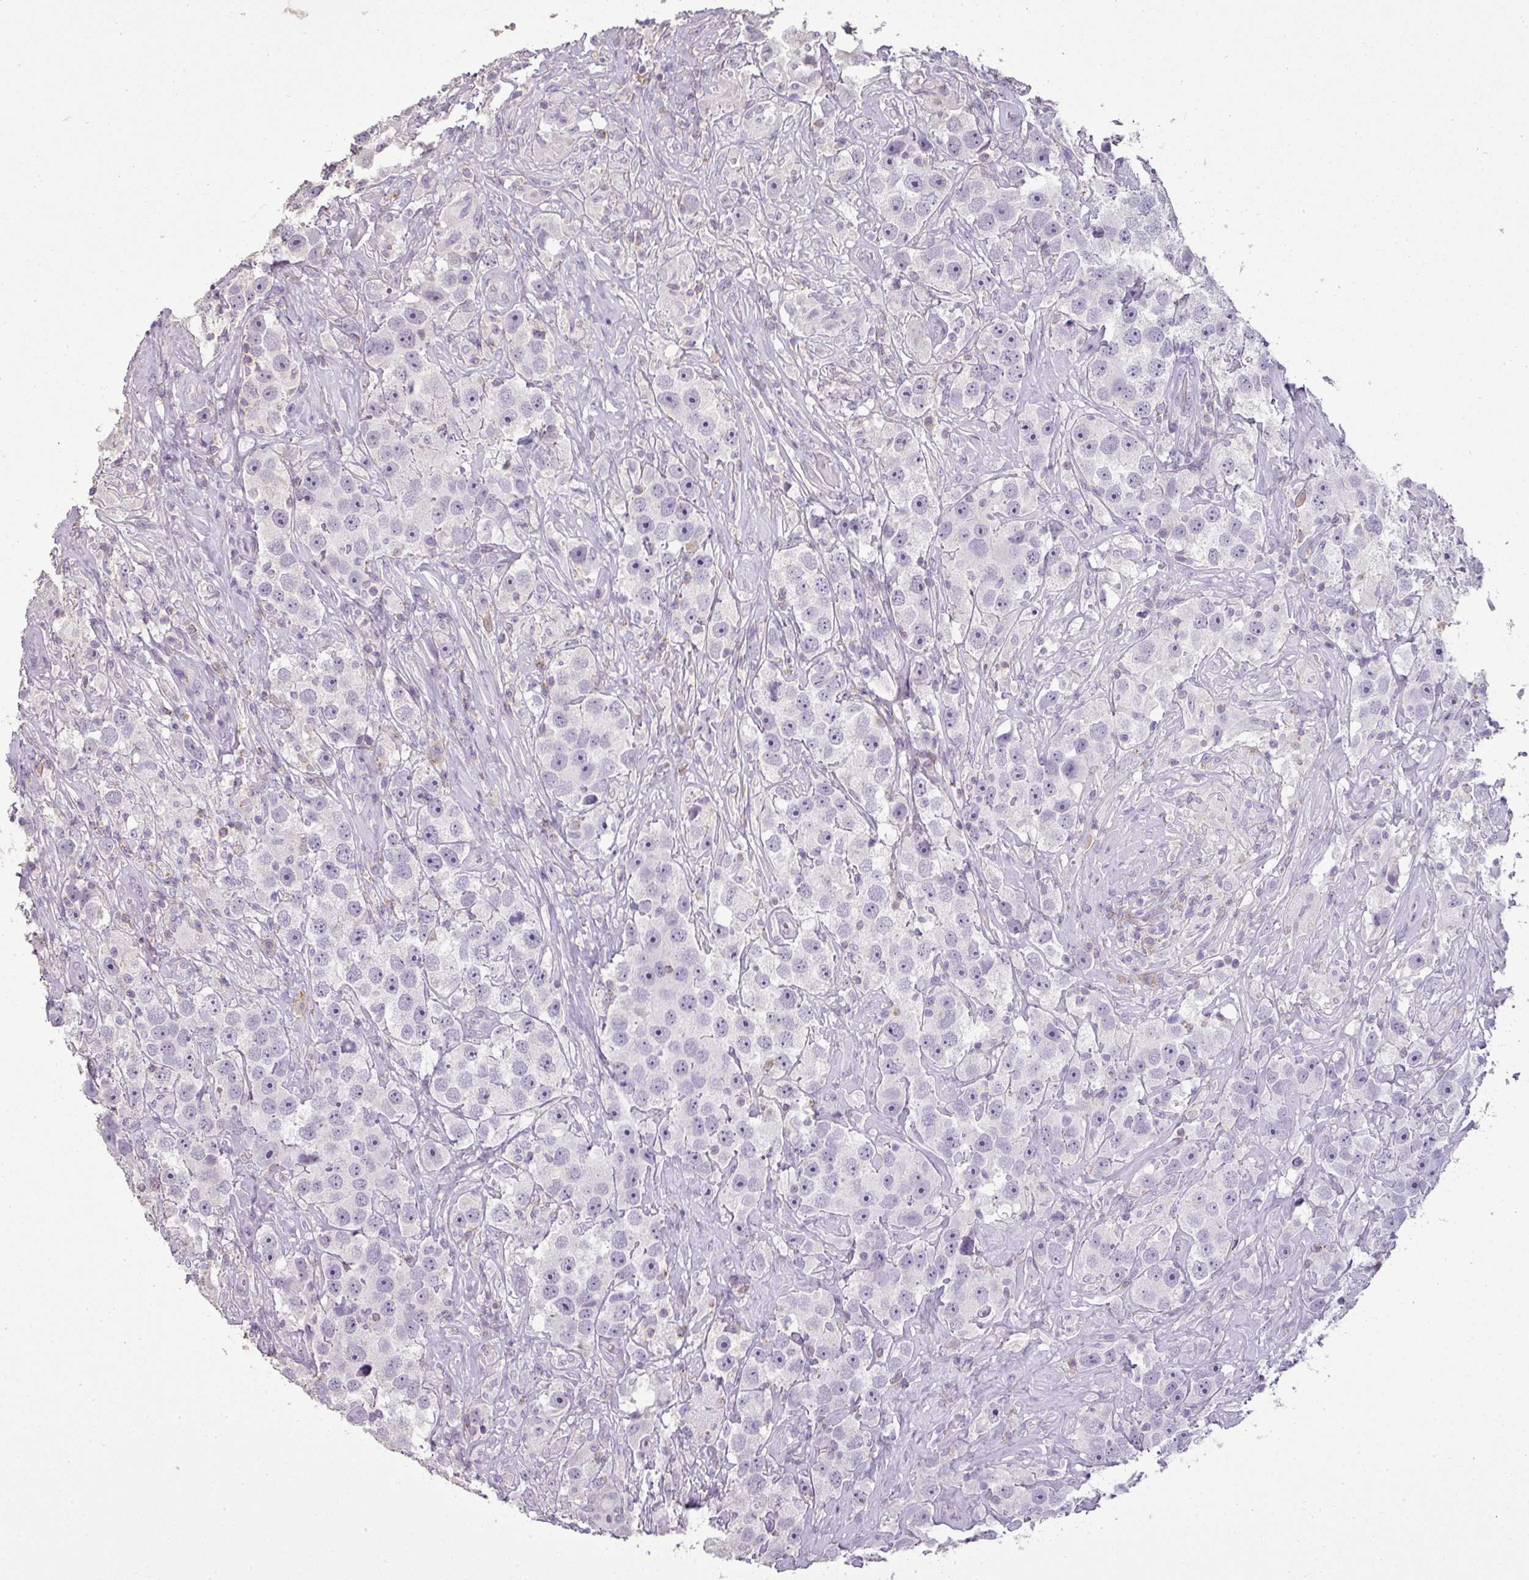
{"staining": {"intensity": "negative", "quantity": "none", "location": "none"}, "tissue": "testis cancer", "cell_type": "Tumor cells", "image_type": "cancer", "snomed": [{"axis": "morphology", "description": "Seminoma, NOS"}, {"axis": "topography", "description": "Testis"}], "caption": "Immunohistochemistry histopathology image of neoplastic tissue: testis cancer (seminoma) stained with DAB (3,3'-diaminobenzidine) reveals no significant protein positivity in tumor cells.", "gene": "LY9", "patient": {"sex": "male", "age": 49}}